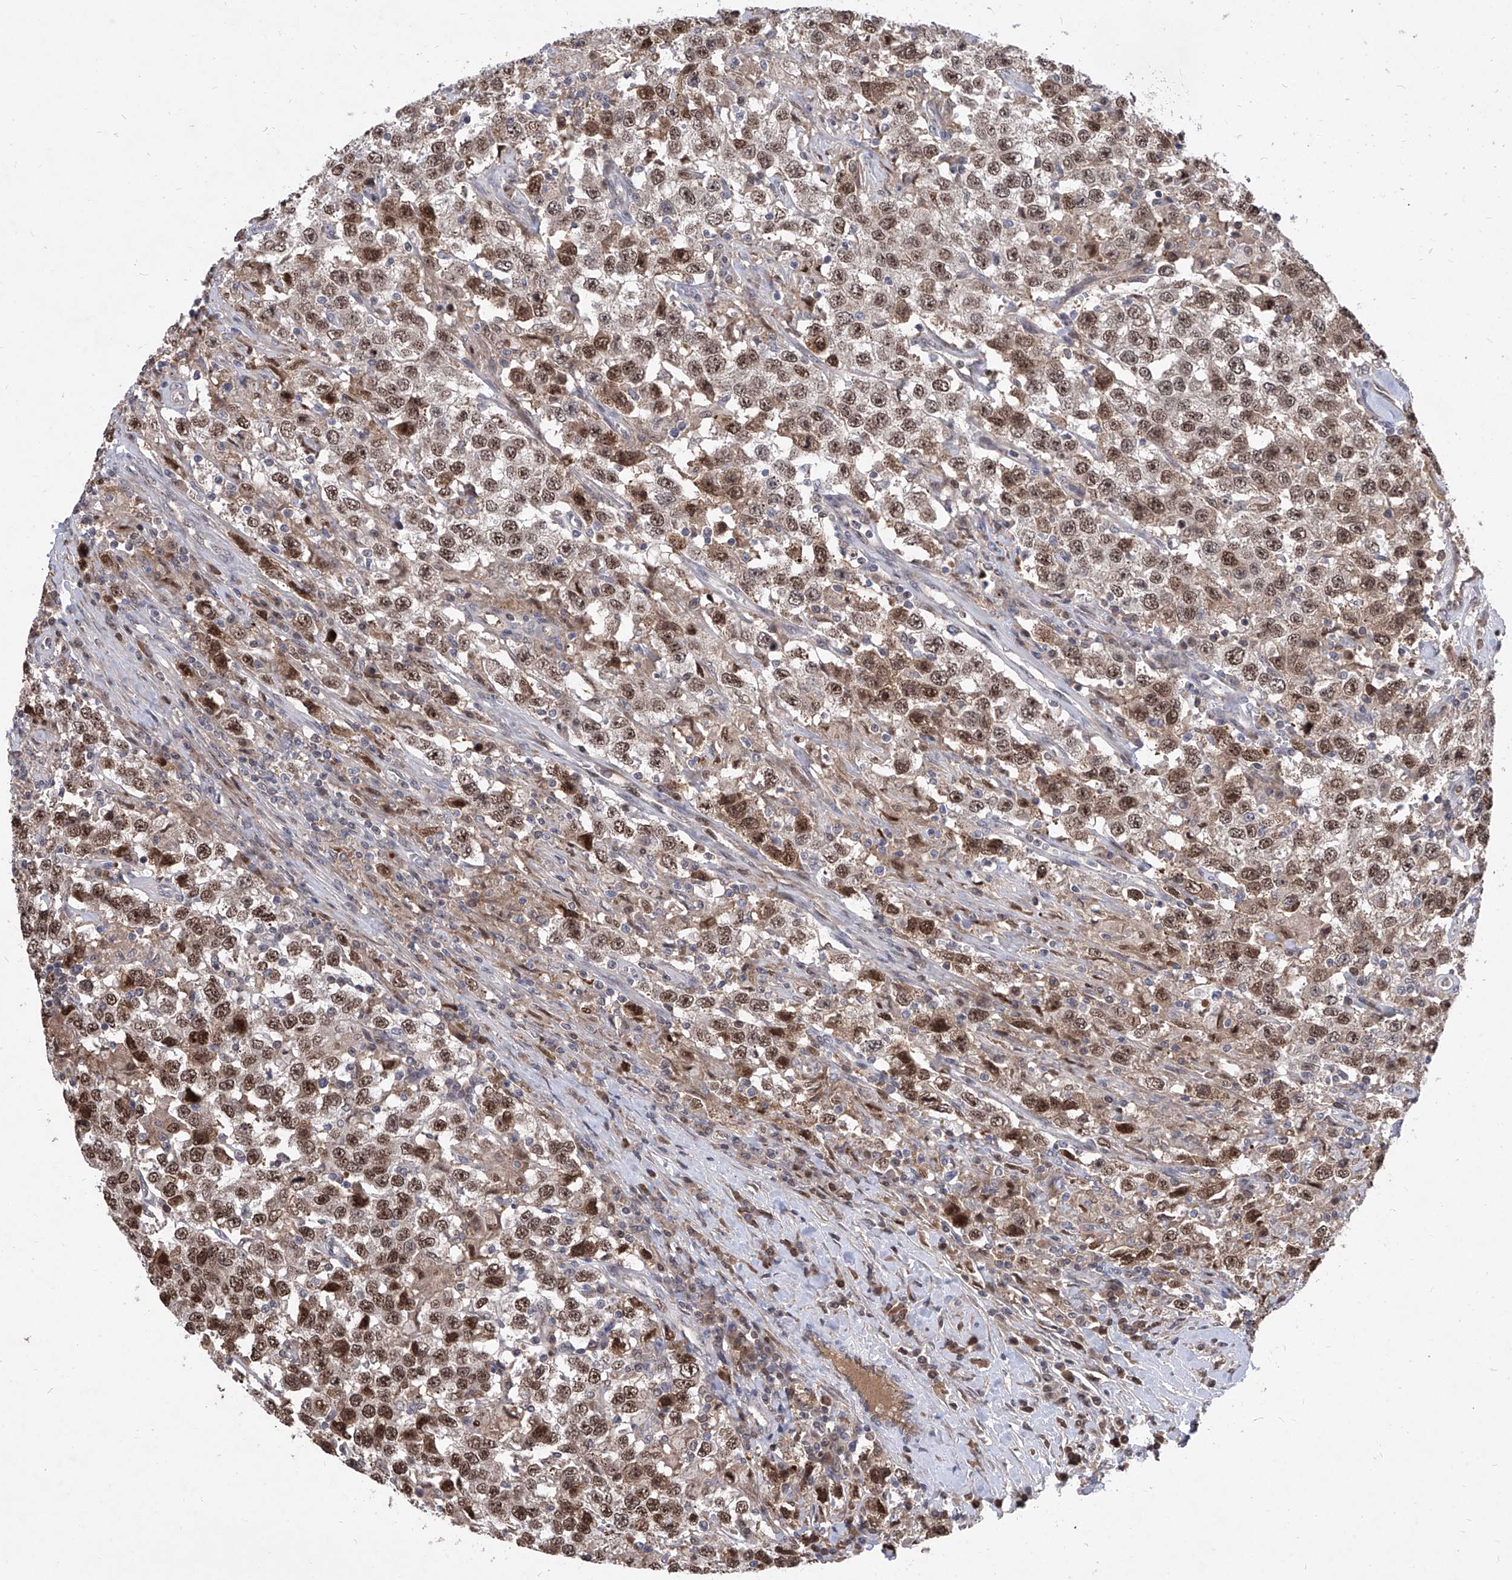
{"staining": {"intensity": "moderate", "quantity": ">75%", "location": "nuclear"}, "tissue": "testis cancer", "cell_type": "Tumor cells", "image_type": "cancer", "snomed": [{"axis": "morphology", "description": "Seminoma, NOS"}, {"axis": "topography", "description": "Testis"}], "caption": "Immunohistochemical staining of seminoma (testis) shows medium levels of moderate nuclear protein positivity in approximately >75% of tumor cells.", "gene": "LGR4", "patient": {"sex": "male", "age": 41}}